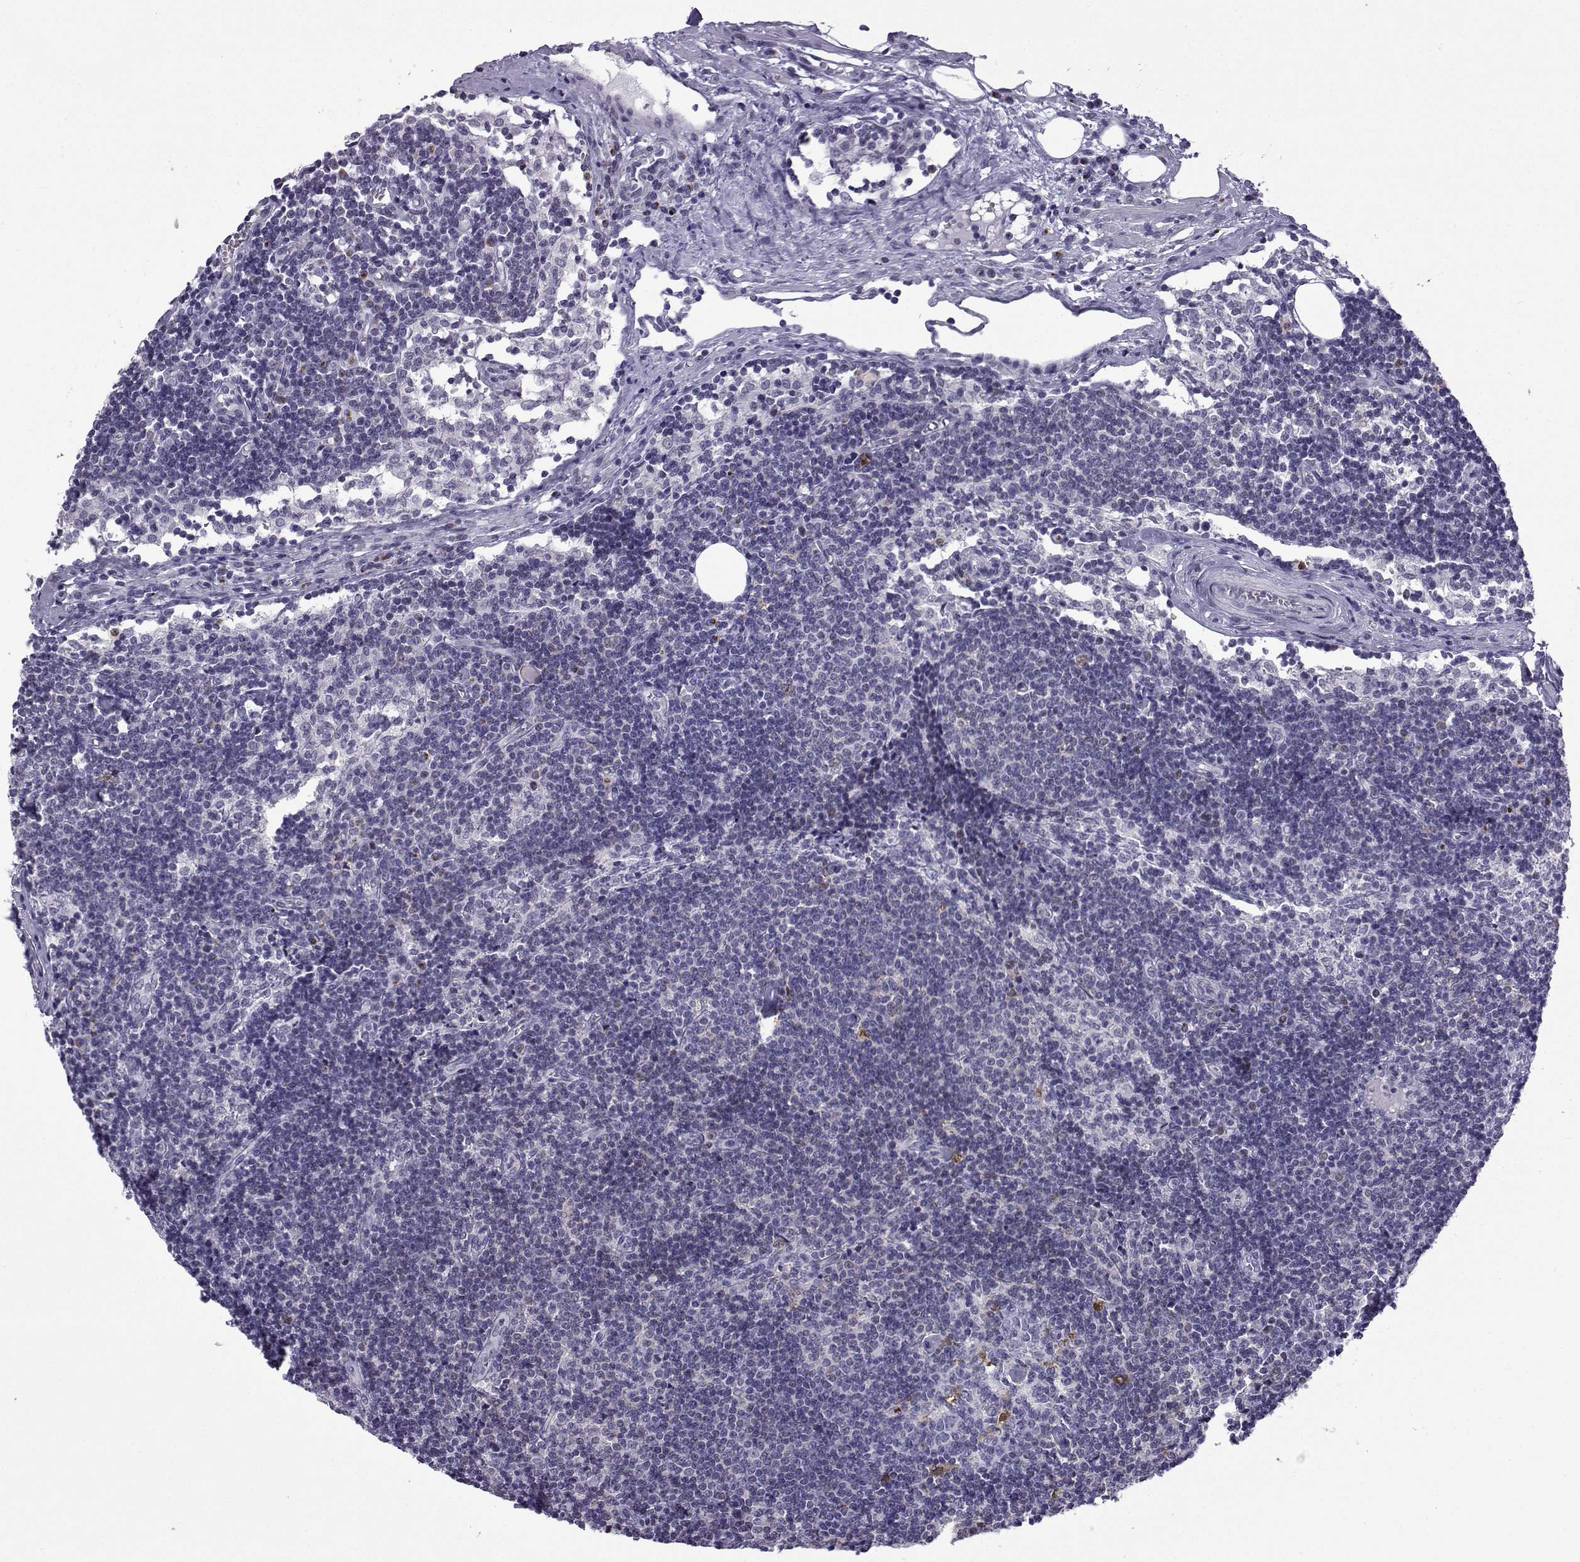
{"staining": {"intensity": "moderate", "quantity": "<25%", "location": "cytoplasmic/membranous,nuclear"}, "tissue": "lymph node", "cell_type": "Germinal center cells", "image_type": "normal", "snomed": [{"axis": "morphology", "description": "Normal tissue, NOS"}, {"axis": "topography", "description": "Lymph node"}], "caption": "Germinal center cells show low levels of moderate cytoplasmic/membranous,nuclear staining in approximately <25% of cells in unremarkable human lymph node.", "gene": "HTR7", "patient": {"sex": "female", "age": 34}}